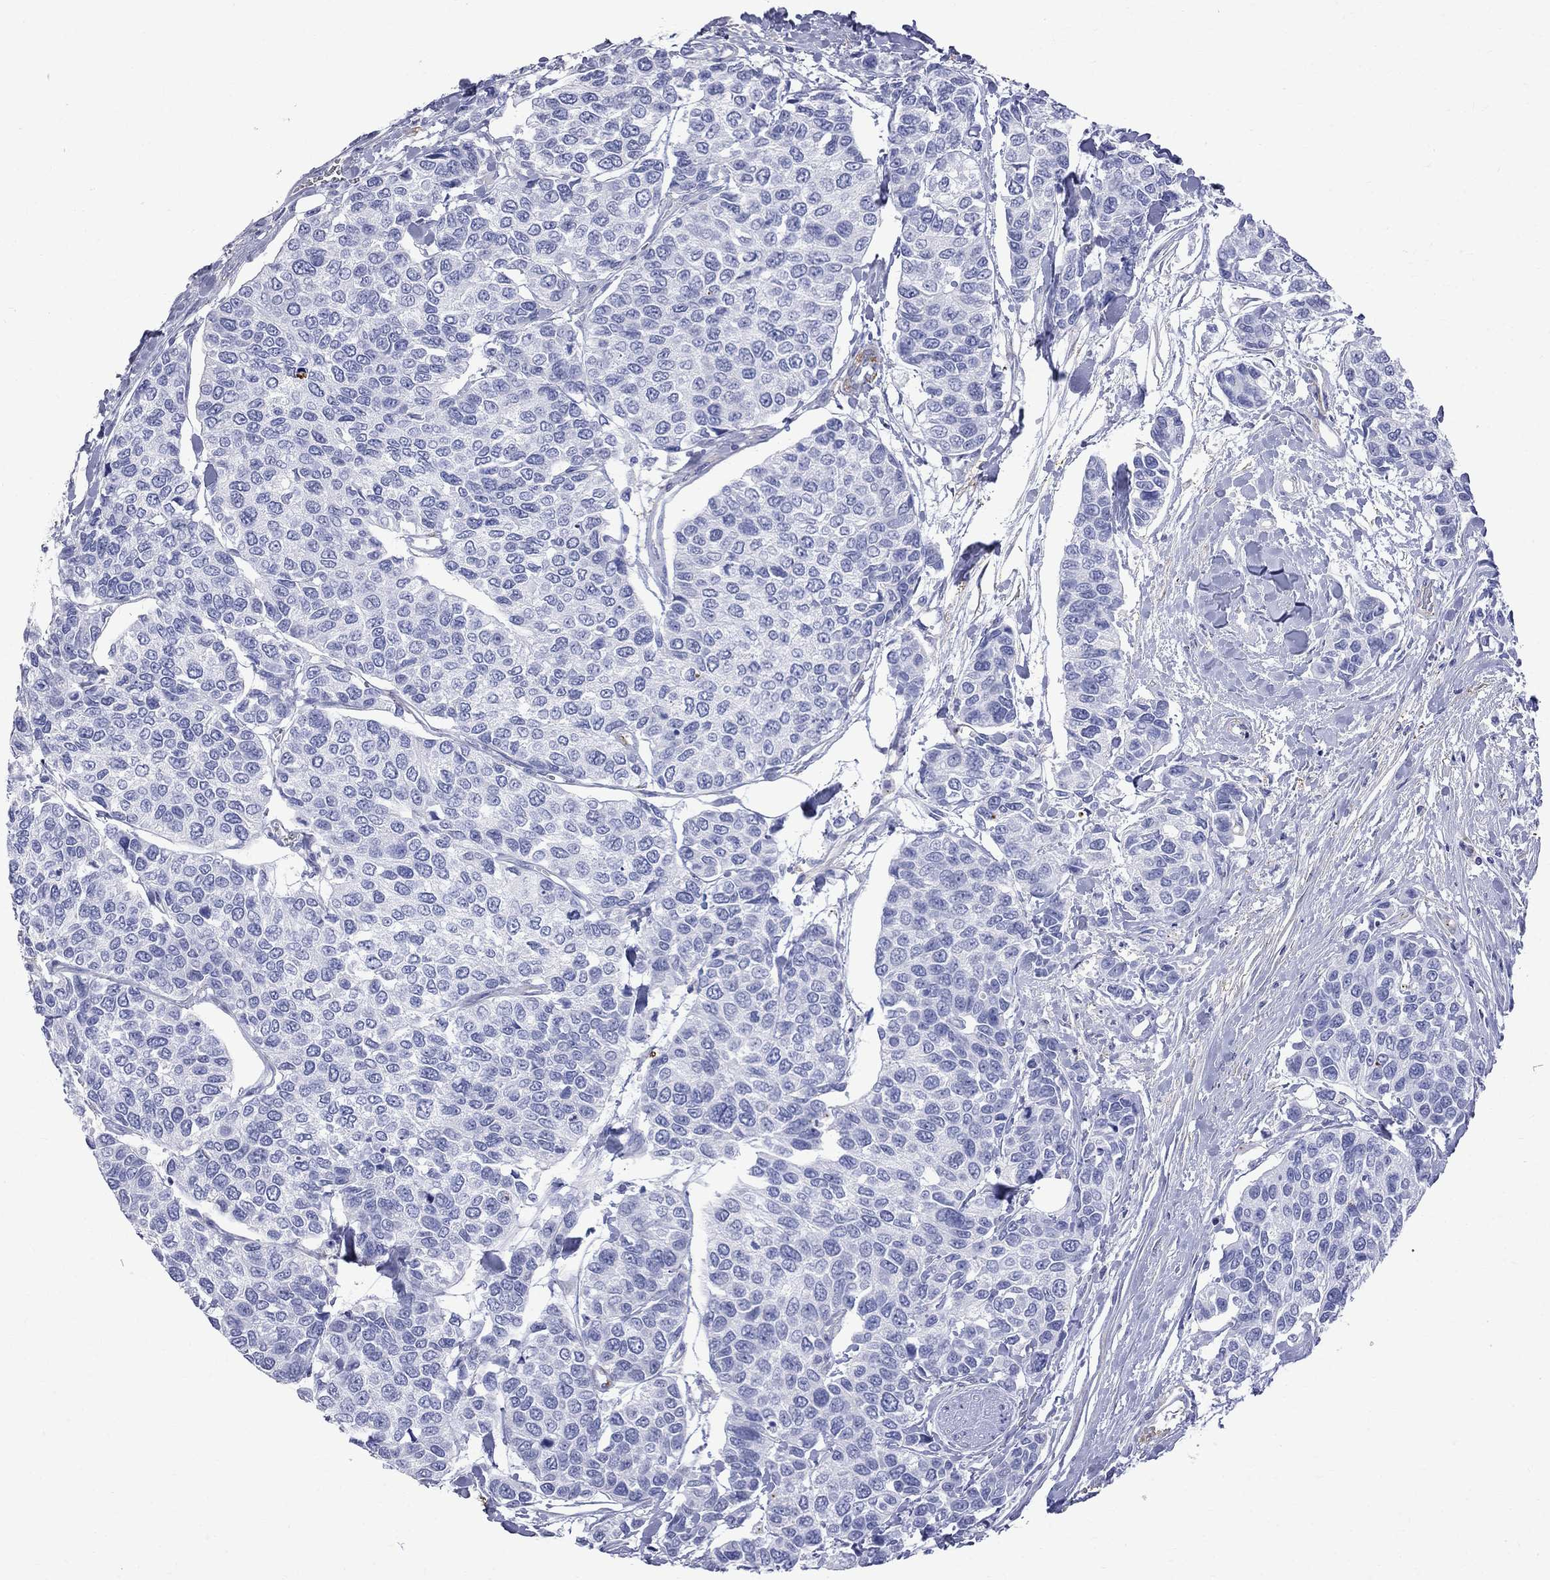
{"staining": {"intensity": "negative", "quantity": "none", "location": "none"}, "tissue": "urothelial cancer", "cell_type": "Tumor cells", "image_type": "cancer", "snomed": [{"axis": "morphology", "description": "Urothelial carcinoma, High grade"}, {"axis": "topography", "description": "Urinary bladder"}], "caption": "The histopathology image shows no significant expression in tumor cells of urothelial cancer.", "gene": "S100A3", "patient": {"sex": "male", "age": 77}}